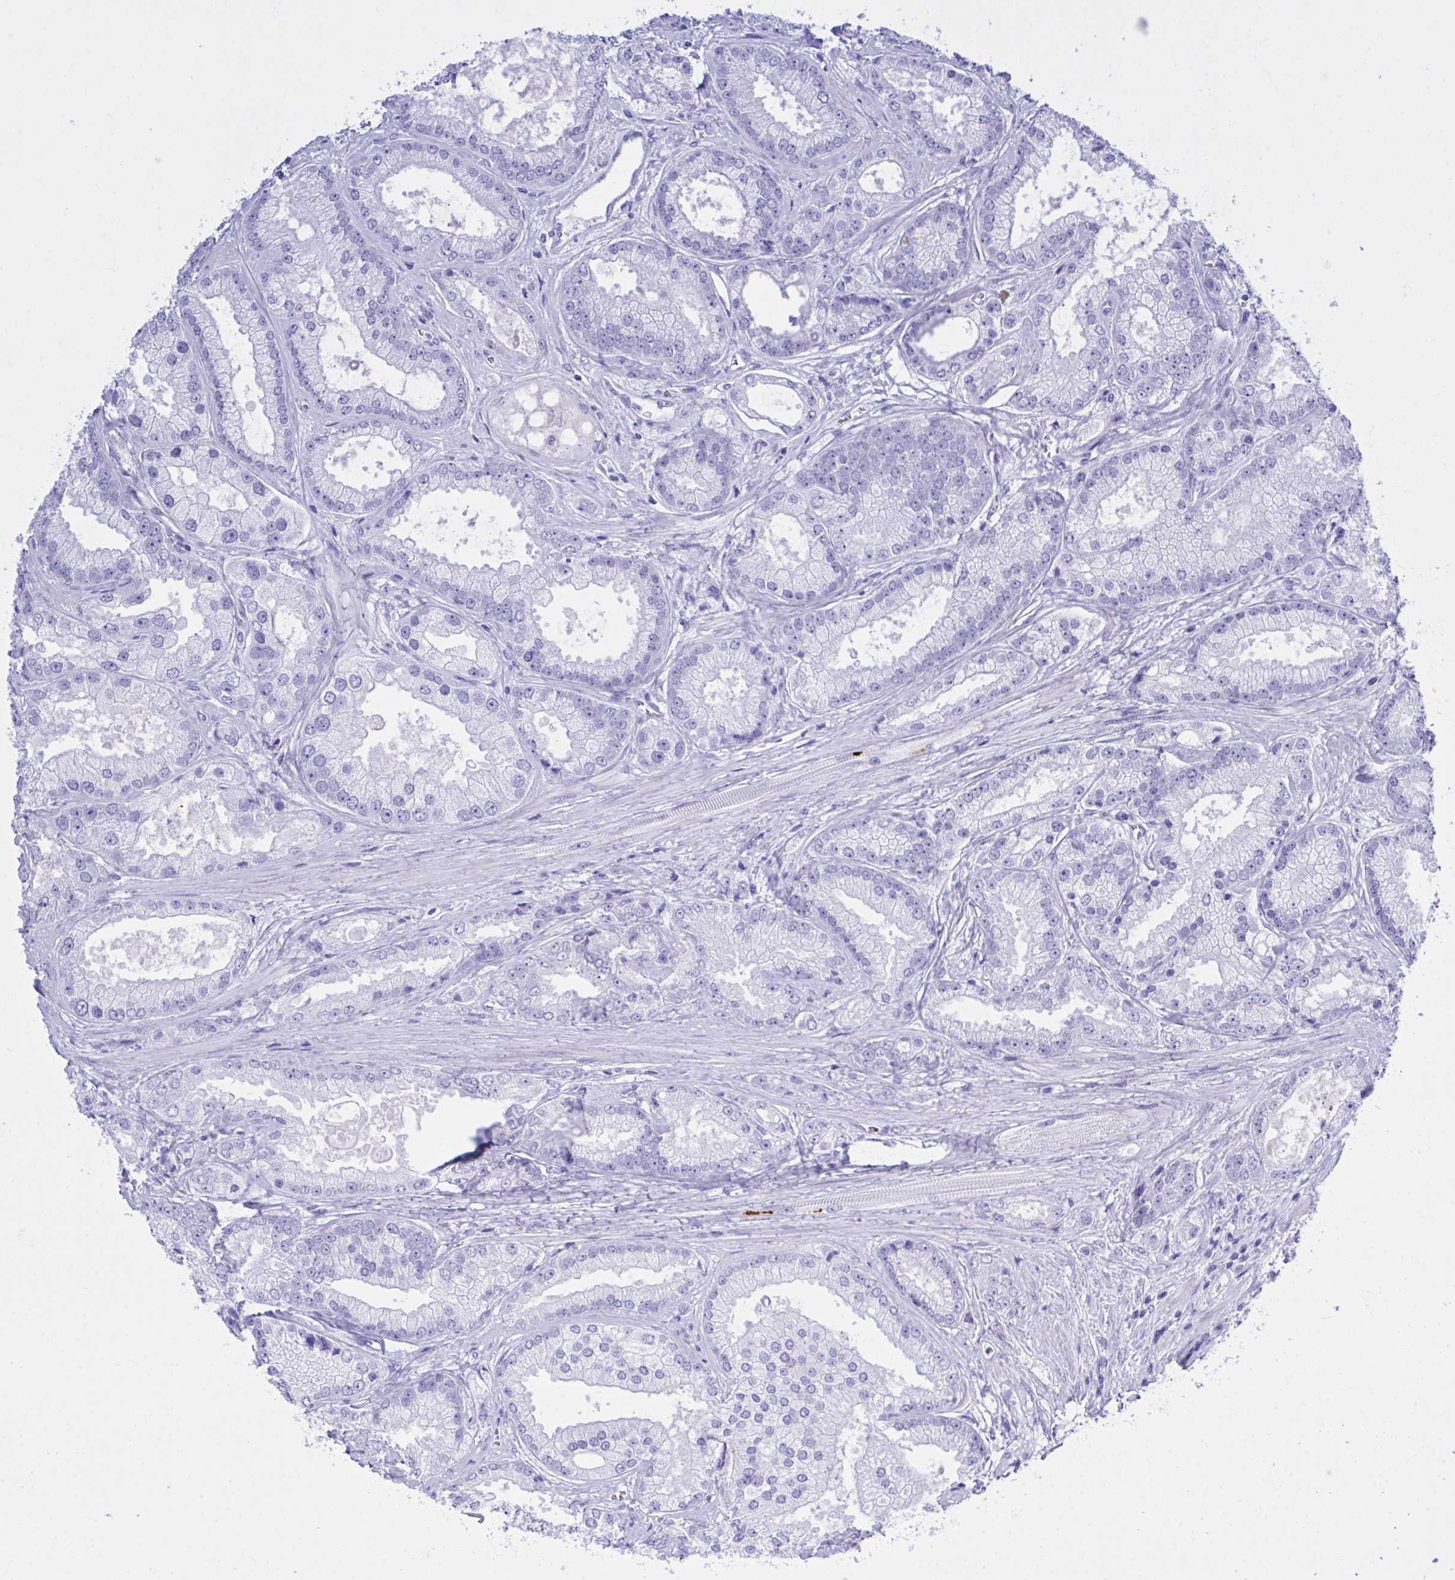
{"staining": {"intensity": "negative", "quantity": "none", "location": "none"}, "tissue": "prostate cancer", "cell_type": "Tumor cells", "image_type": "cancer", "snomed": [{"axis": "morphology", "description": "Adenocarcinoma, High grade"}, {"axis": "topography", "description": "Prostate"}], "caption": "DAB (3,3'-diaminobenzidine) immunohistochemical staining of human prostate adenocarcinoma (high-grade) shows no significant staining in tumor cells. The staining was performed using DAB (3,3'-diaminobenzidine) to visualize the protein expression in brown, while the nuclei were stained in blue with hematoxylin (Magnification: 20x).", "gene": "BEX5", "patient": {"sex": "male", "age": 67}}